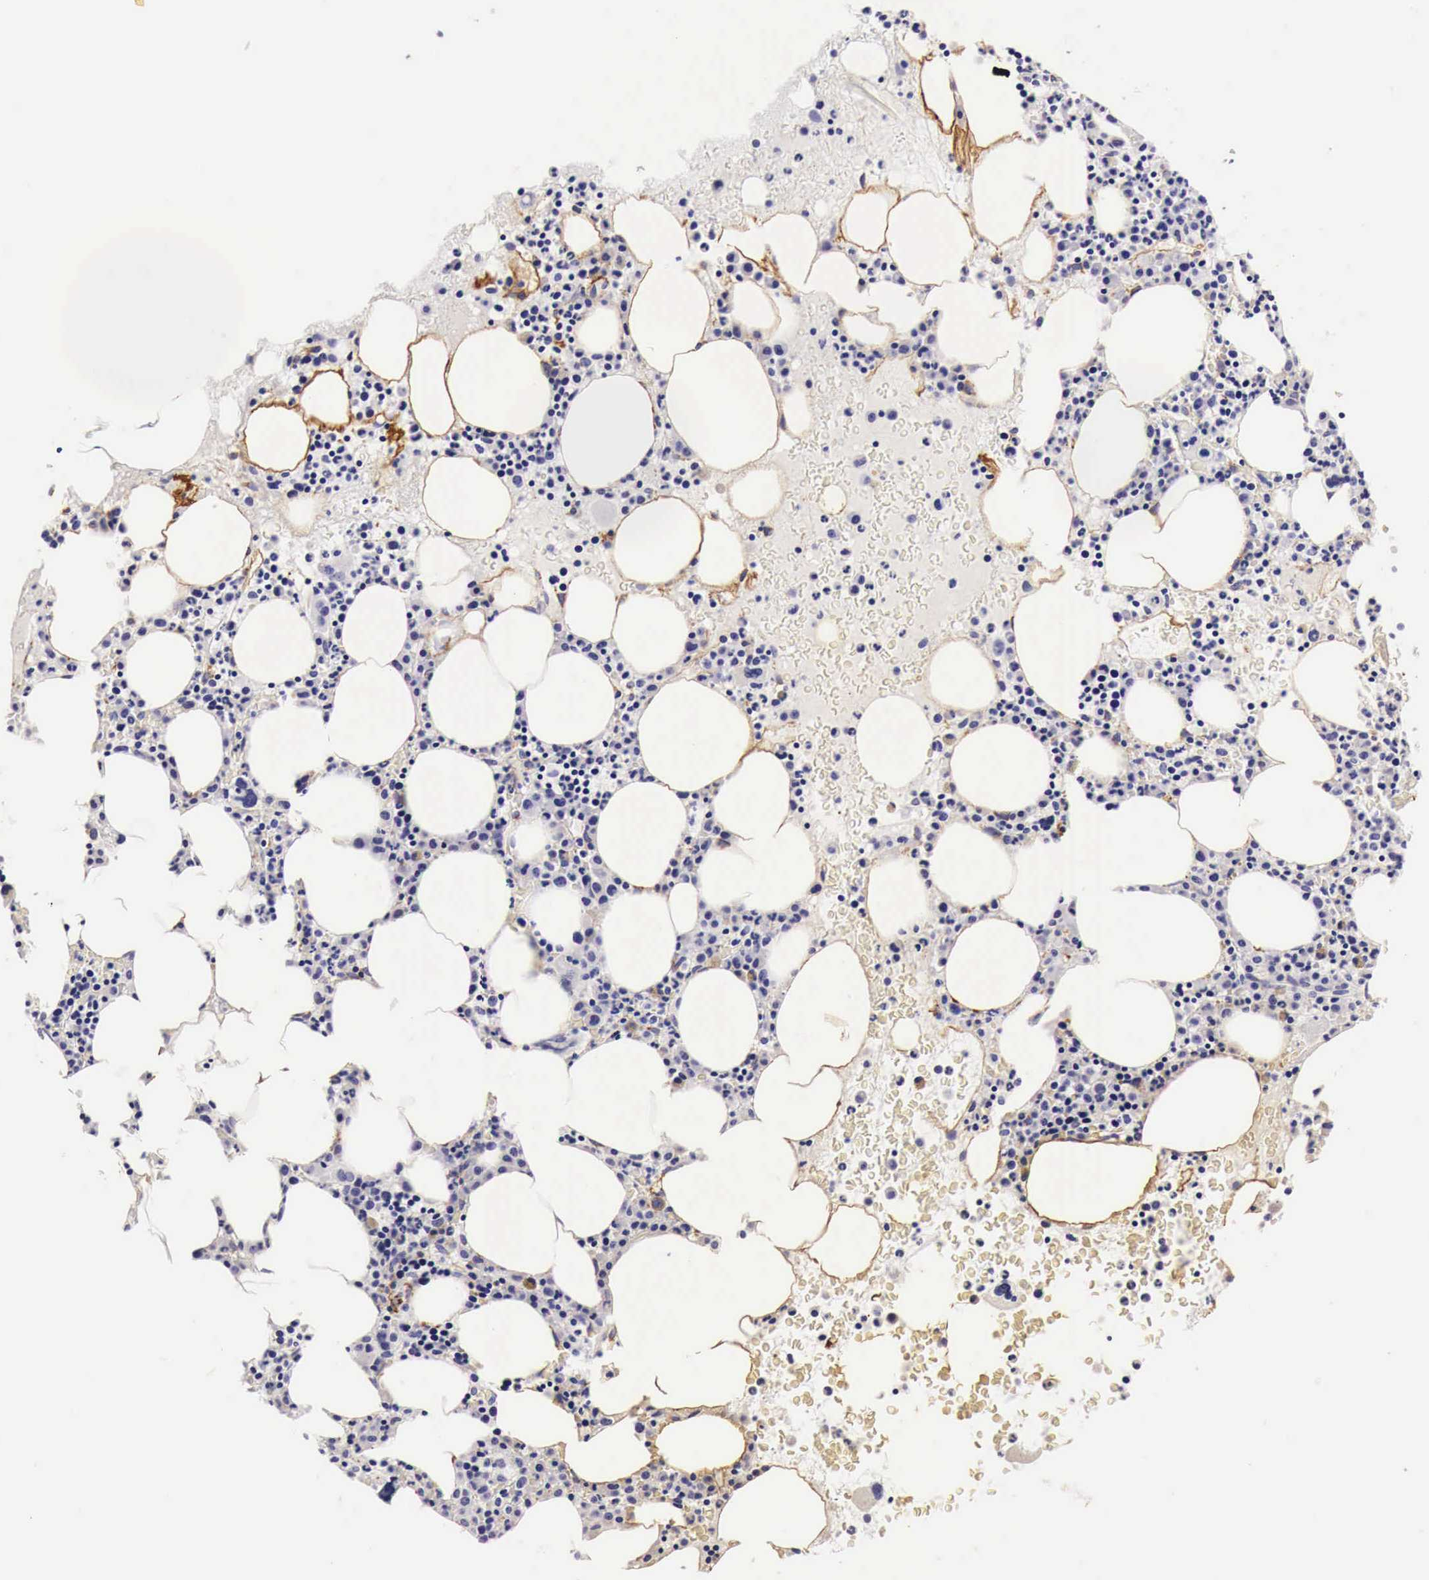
{"staining": {"intensity": "negative", "quantity": "none", "location": "none"}, "tissue": "bone marrow", "cell_type": "Hematopoietic cells", "image_type": "normal", "snomed": [{"axis": "morphology", "description": "Normal tissue, NOS"}, {"axis": "topography", "description": "Bone marrow"}], "caption": "Immunohistochemical staining of normal bone marrow demonstrates no significant positivity in hematopoietic cells.", "gene": "LAMB2", "patient": {"sex": "female", "age": 88}}